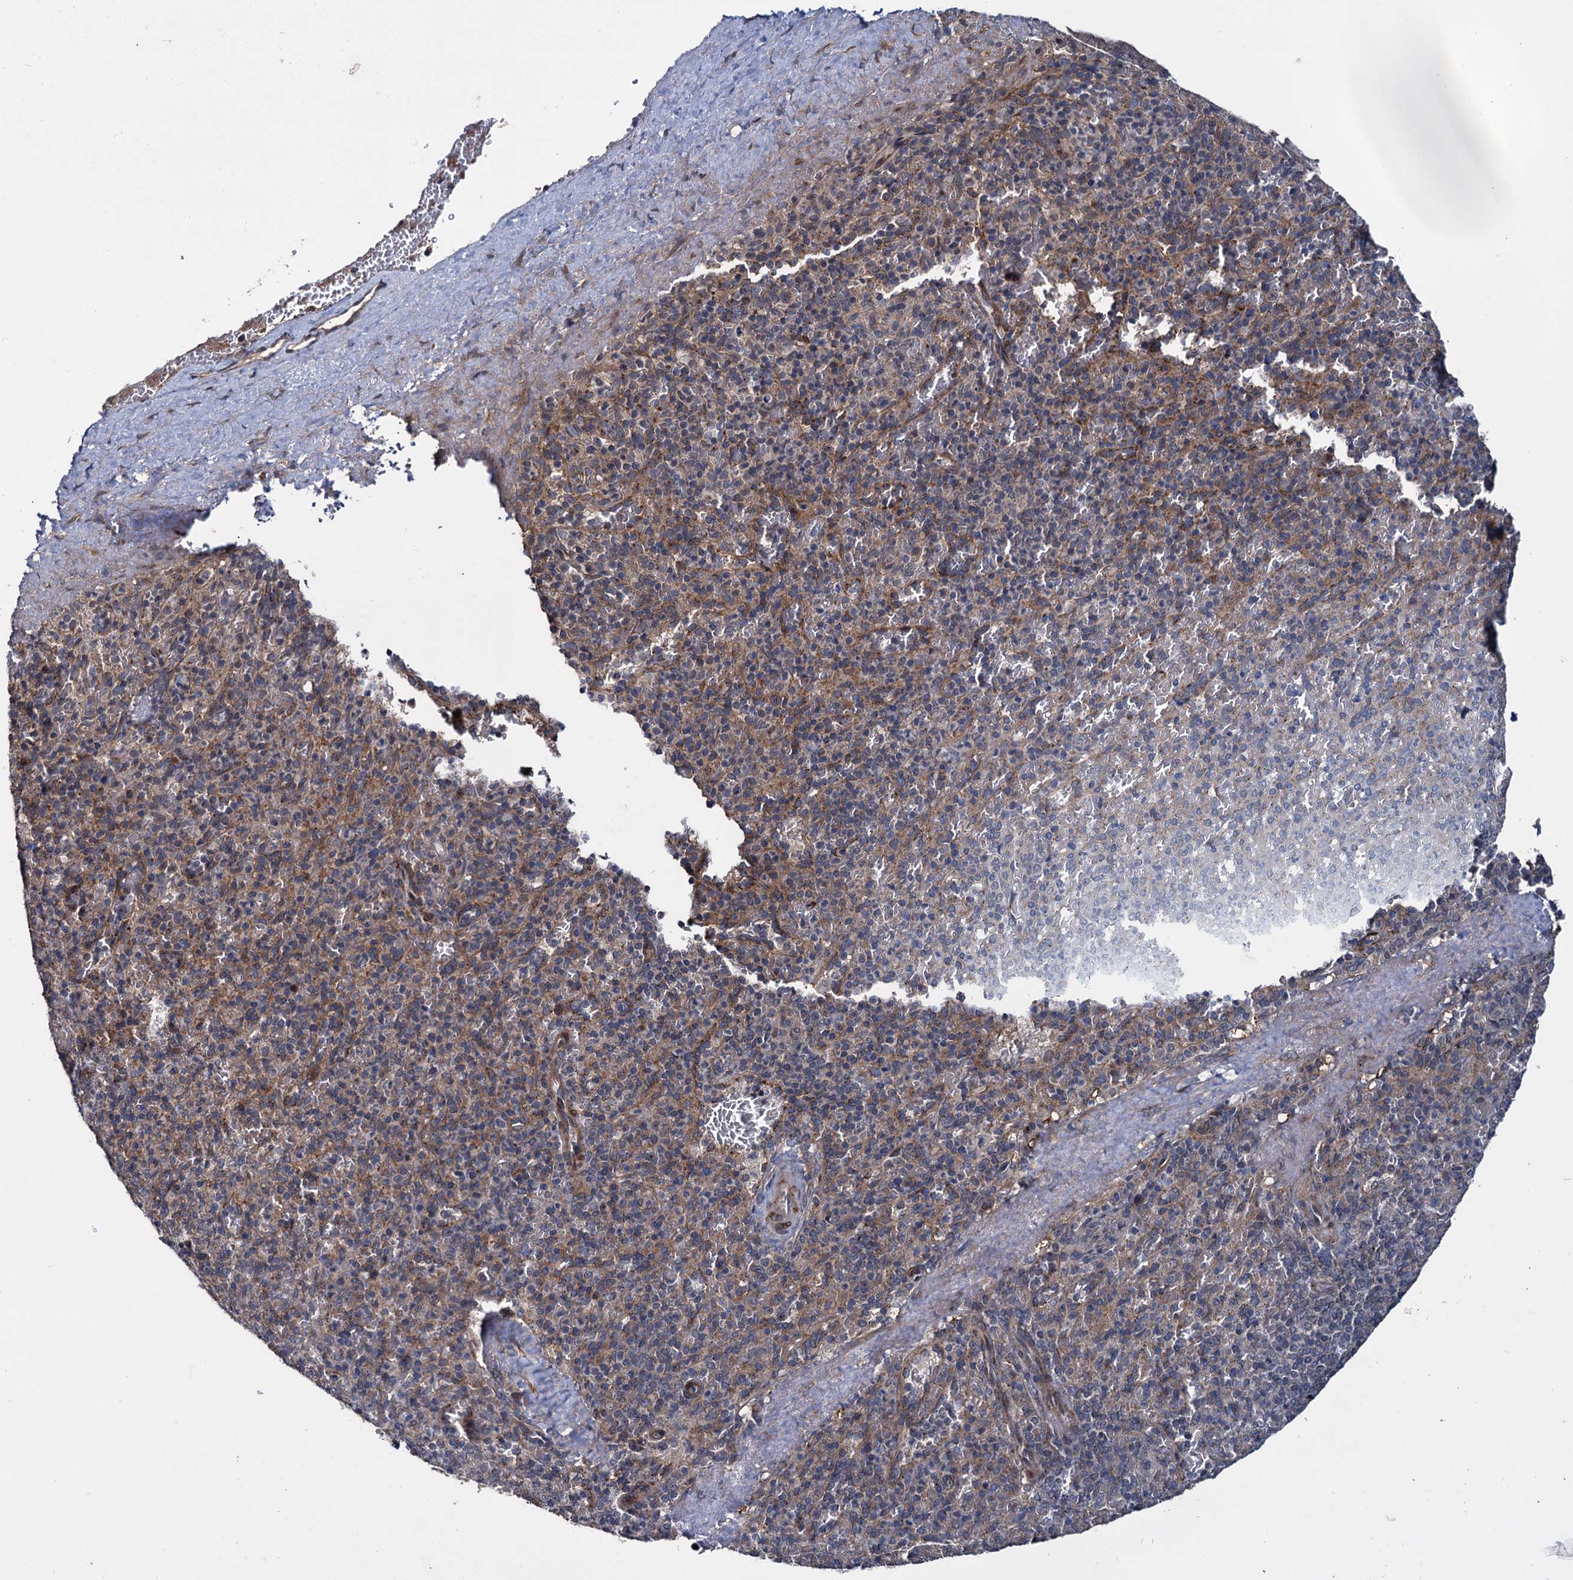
{"staining": {"intensity": "weak", "quantity": "<25%", "location": "cytoplasmic/membranous"}, "tissue": "spleen", "cell_type": "Cells in red pulp", "image_type": "normal", "snomed": [{"axis": "morphology", "description": "Normal tissue, NOS"}, {"axis": "topography", "description": "Spleen"}], "caption": "IHC image of unremarkable spleen stained for a protein (brown), which exhibits no staining in cells in red pulp. (Brightfield microscopy of DAB (3,3'-diaminobenzidine) IHC at high magnification).", "gene": "ARHGAP42", "patient": {"sex": "male", "age": 82}}